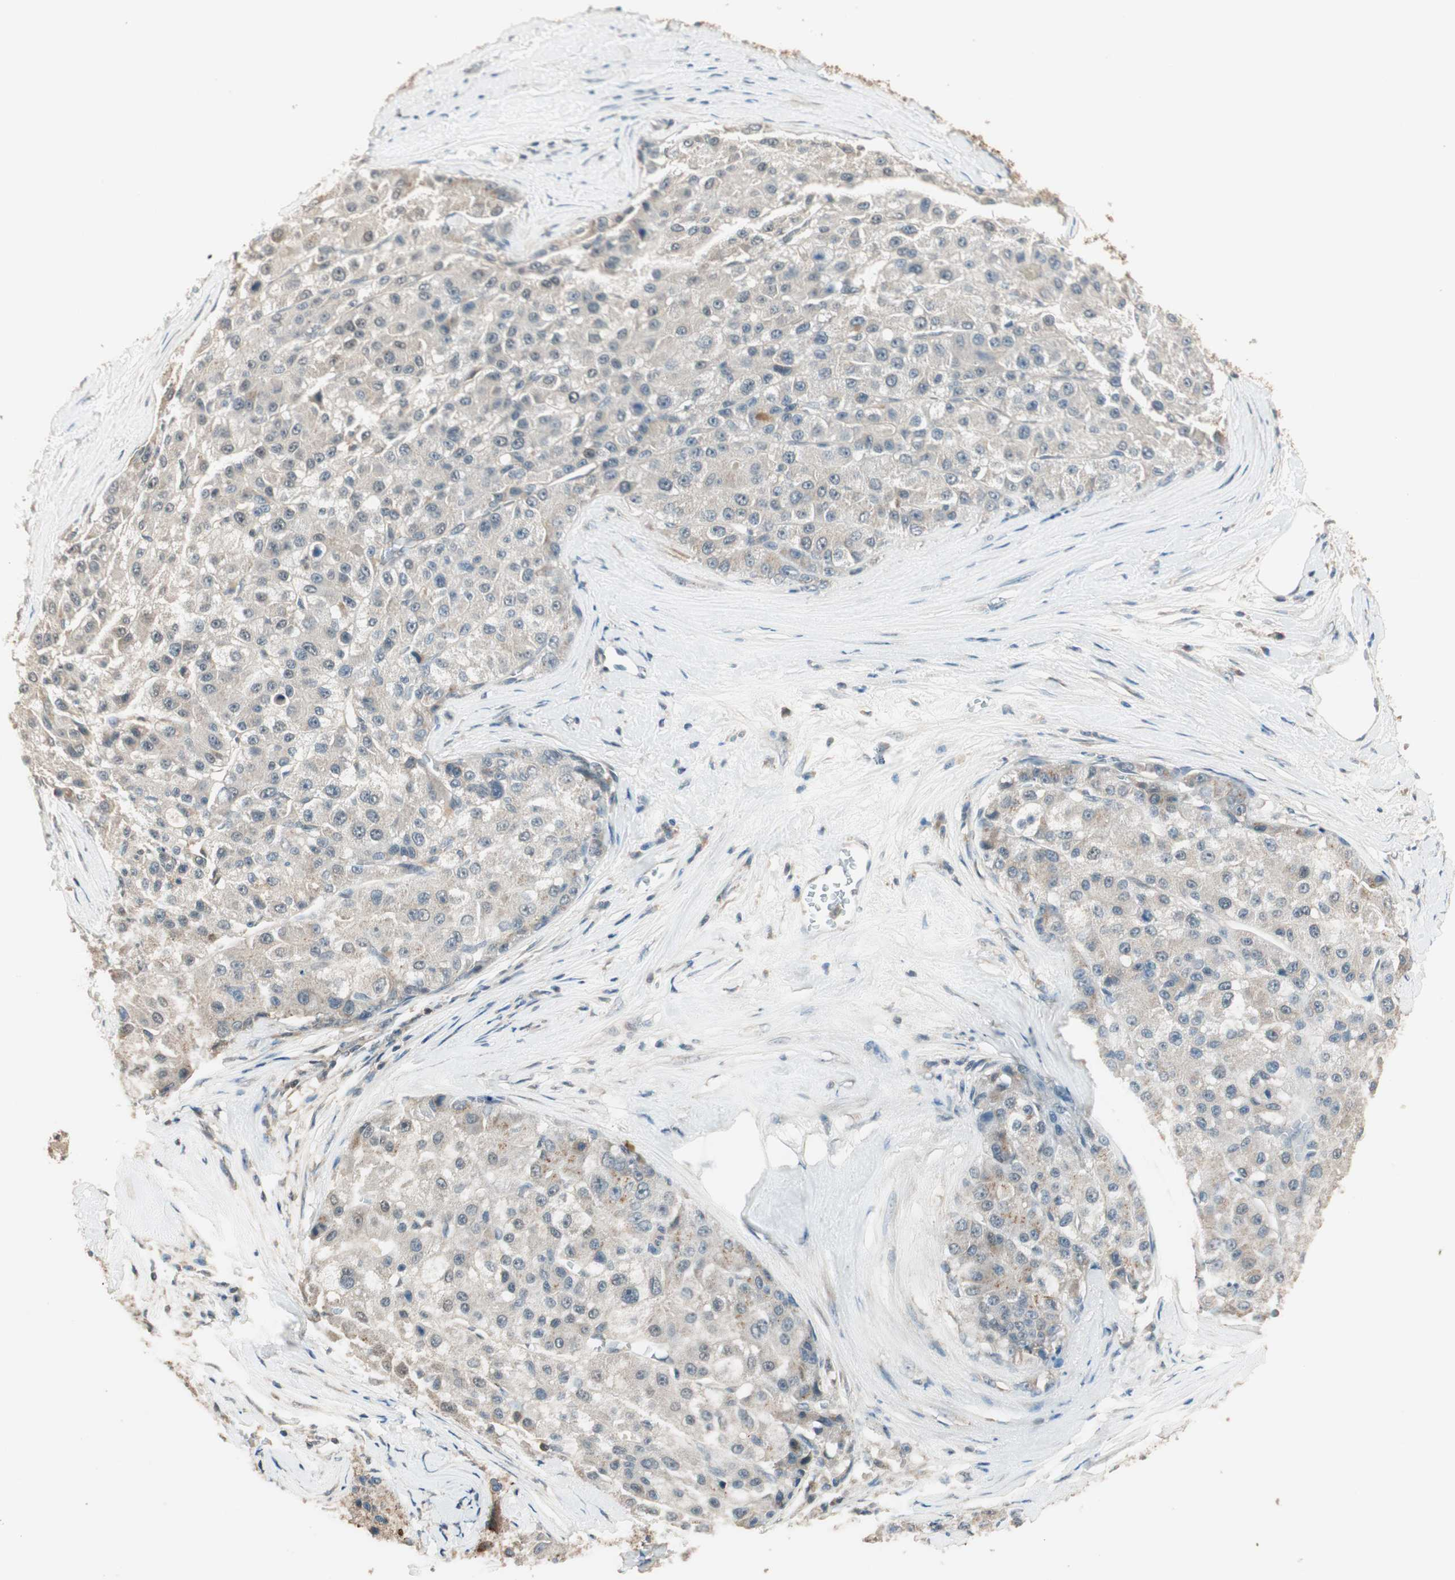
{"staining": {"intensity": "negative", "quantity": "none", "location": "none"}, "tissue": "liver cancer", "cell_type": "Tumor cells", "image_type": "cancer", "snomed": [{"axis": "morphology", "description": "Carcinoma, Hepatocellular, NOS"}, {"axis": "topography", "description": "Liver"}], "caption": "DAB immunohistochemical staining of human liver hepatocellular carcinoma shows no significant staining in tumor cells.", "gene": "TRIM21", "patient": {"sex": "male", "age": 80}}